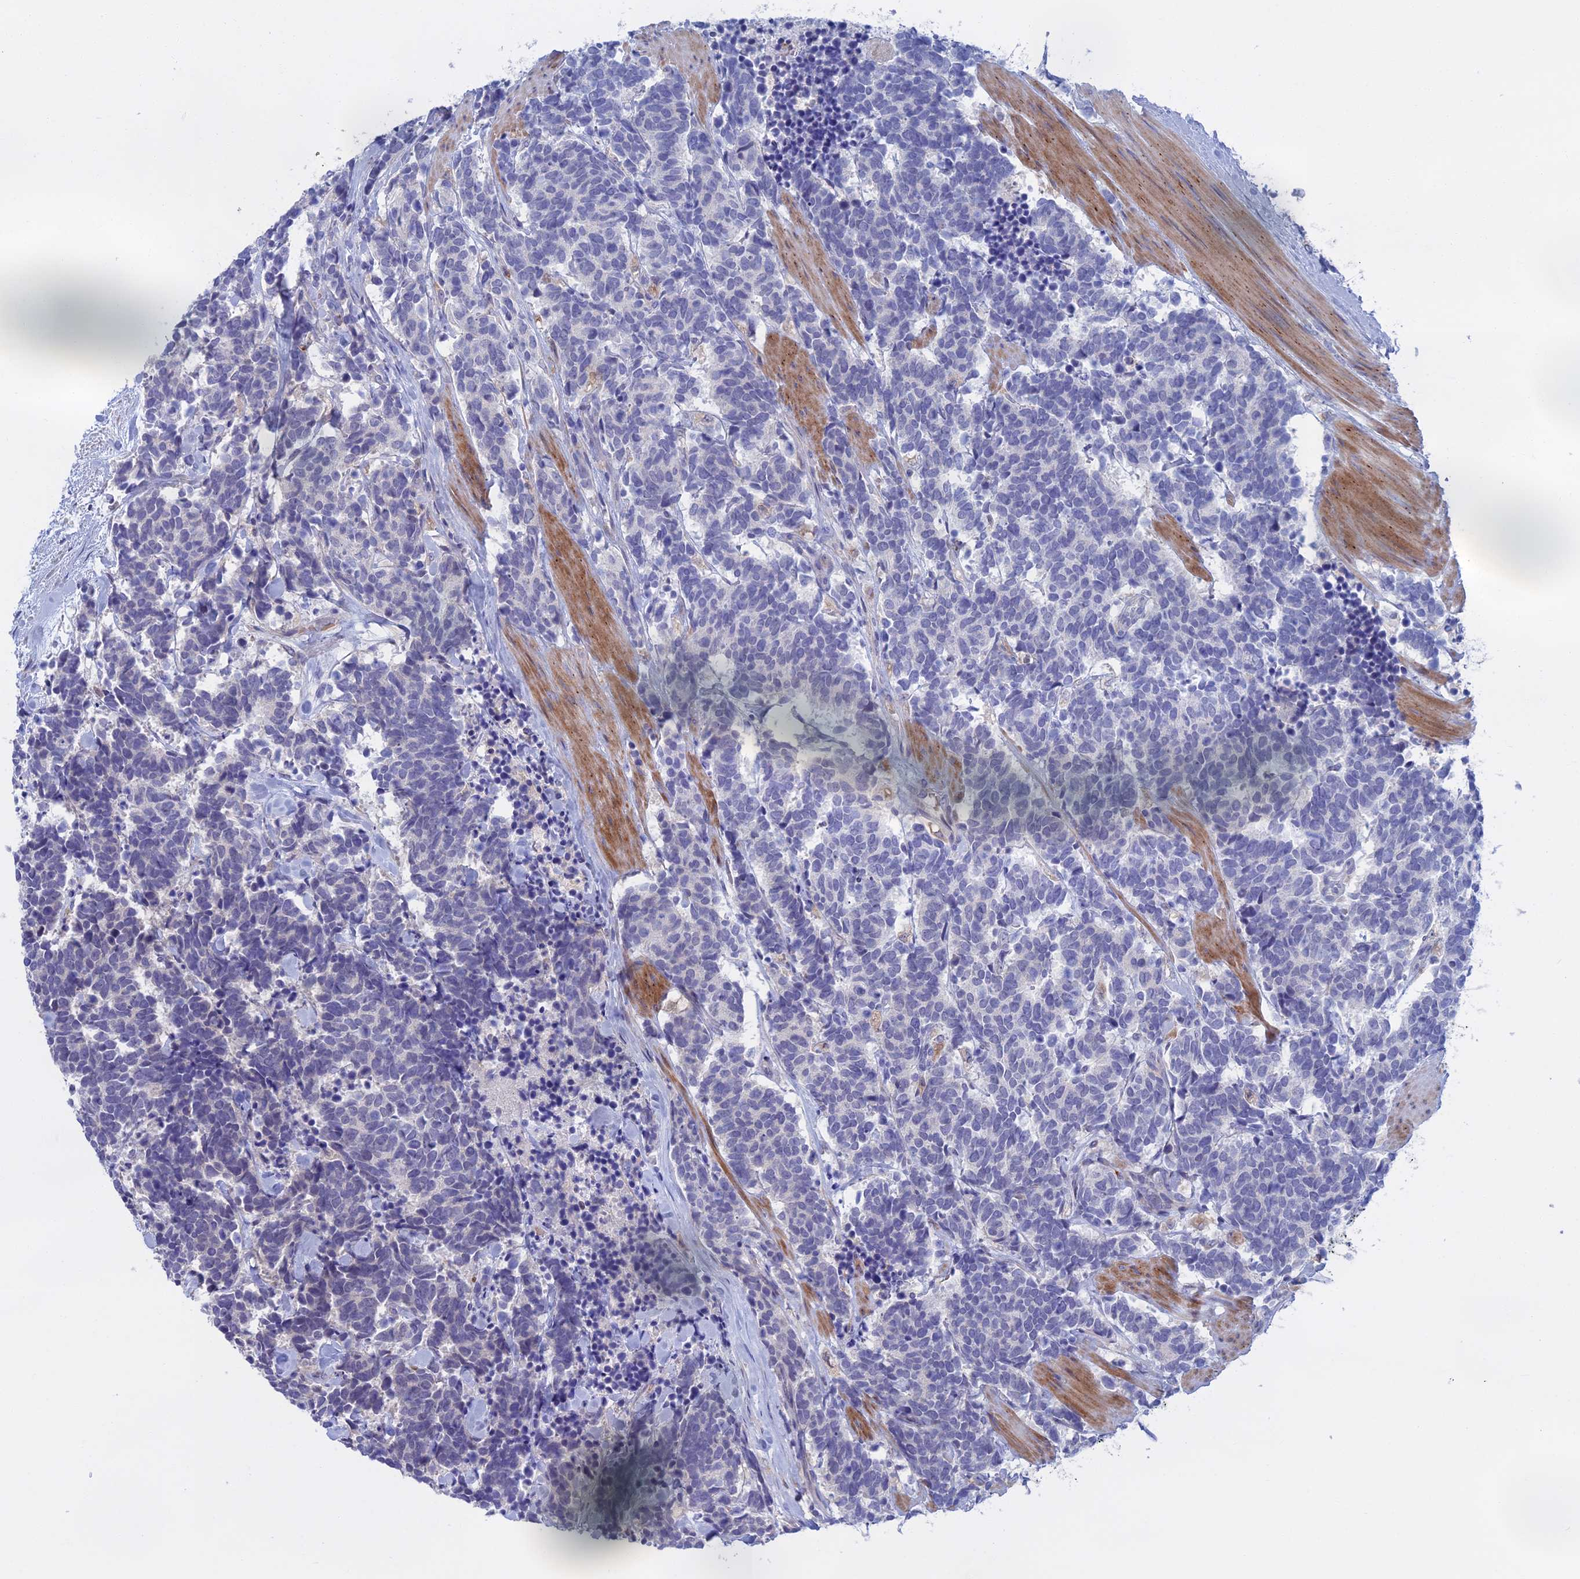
{"staining": {"intensity": "negative", "quantity": "none", "location": "none"}, "tissue": "carcinoid", "cell_type": "Tumor cells", "image_type": "cancer", "snomed": [{"axis": "morphology", "description": "Carcinoma, NOS"}, {"axis": "morphology", "description": "Carcinoid, malignant, NOS"}, {"axis": "topography", "description": "Prostate"}], "caption": "Carcinoid was stained to show a protein in brown. There is no significant expression in tumor cells.", "gene": "SLC2A6", "patient": {"sex": "male", "age": 57}}